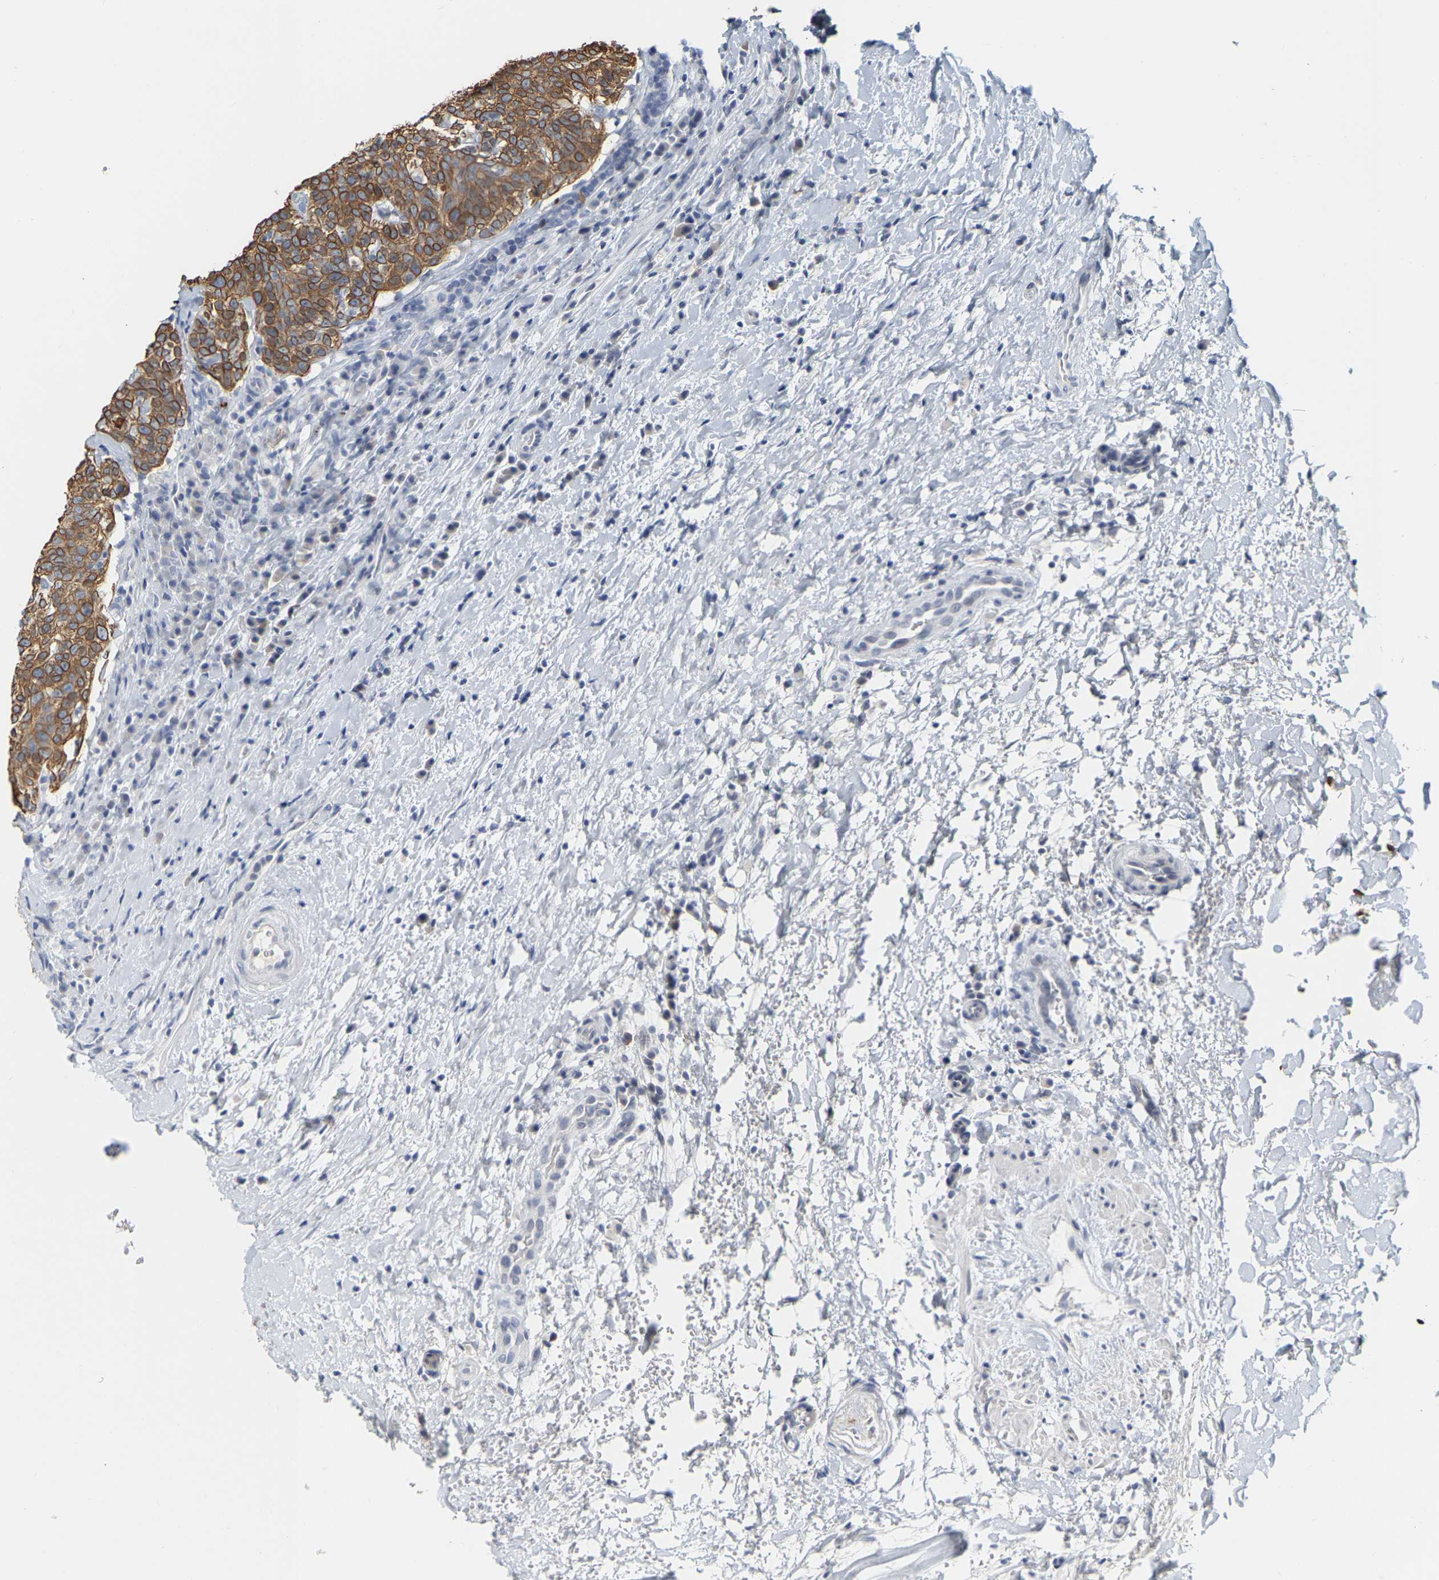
{"staining": {"intensity": "moderate", "quantity": "25%-75%", "location": "cytoplasmic/membranous"}, "tissue": "head and neck cancer", "cell_type": "Tumor cells", "image_type": "cancer", "snomed": [{"axis": "morphology", "description": "Squamous cell carcinoma, NOS"}, {"axis": "morphology", "description": "Squamous cell carcinoma, metastatic, NOS"}, {"axis": "topography", "description": "Lymph node"}, {"axis": "topography", "description": "Head-Neck"}], "caption": "Head and neck cancer tissue exhibits moderate cytoplasmic/membranous positivity in about 25%-75% of tumor cells", "gene": "KRT76", "patient": {"sex": "male", "age": 62}}